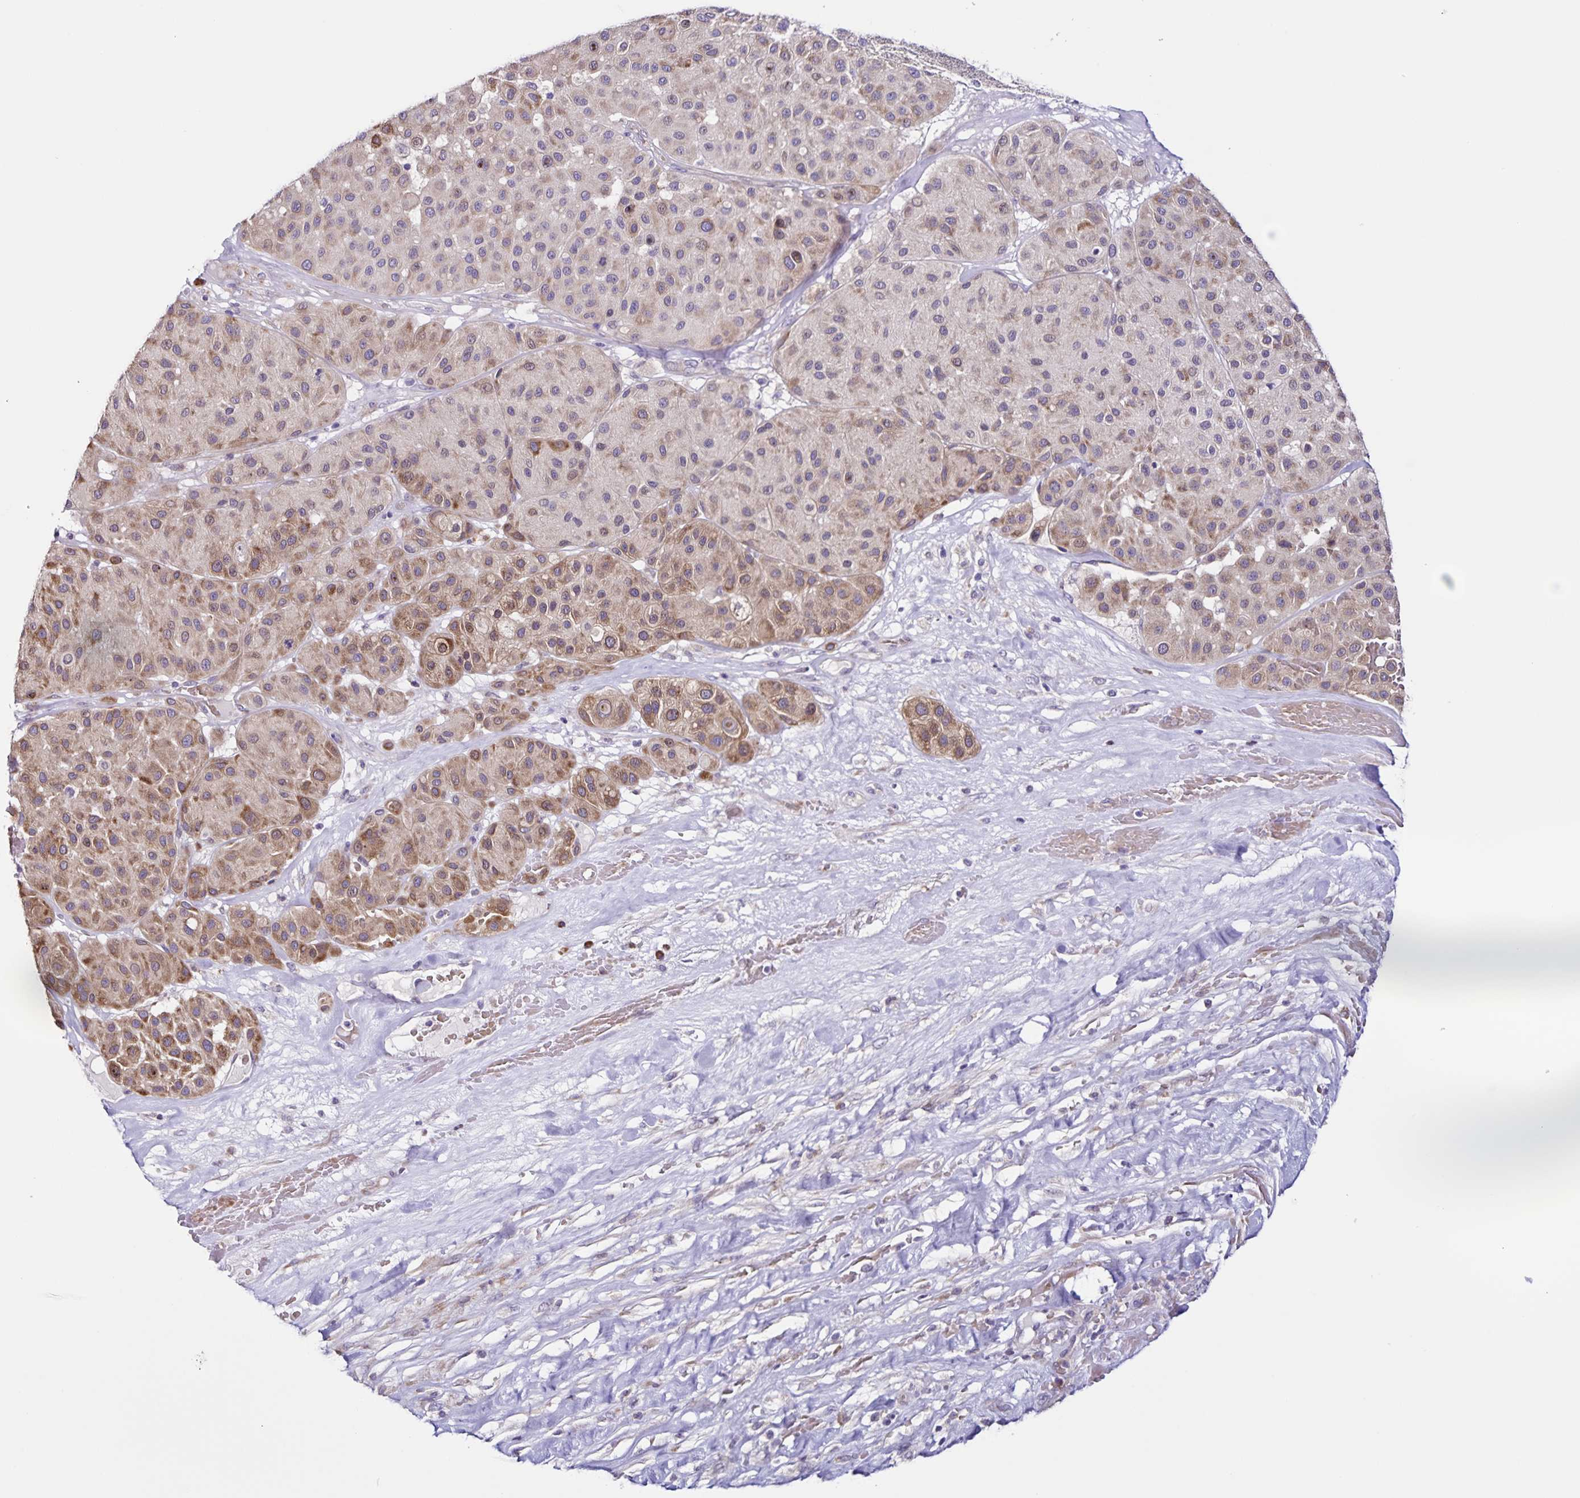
{"staining": {"intensity": "moderate", "quantity": "<25%", "location": "cytoplasmic/membranous"}, "tissue": "melanoma", "cell_type": "Tumor cells", "image_type": "cancer", "snomed": [{"axis": "morphology", "description": "Malignant melanoma, Metastatic site"}, {"axis": "topography", "description": "Smooth muscle"}], "caption": "Immunohistochemical staining of human melanoma exhibits moderate cytoplasmic/membranous protein positivity in about <25% of tumor cells. The staining was performed using DAB, with brown indicating positive protein expression. Nuclei are stained blue with hematoxylin.", "gene": "RNFT2", "patient": {"sex": "male", "age": 41}}